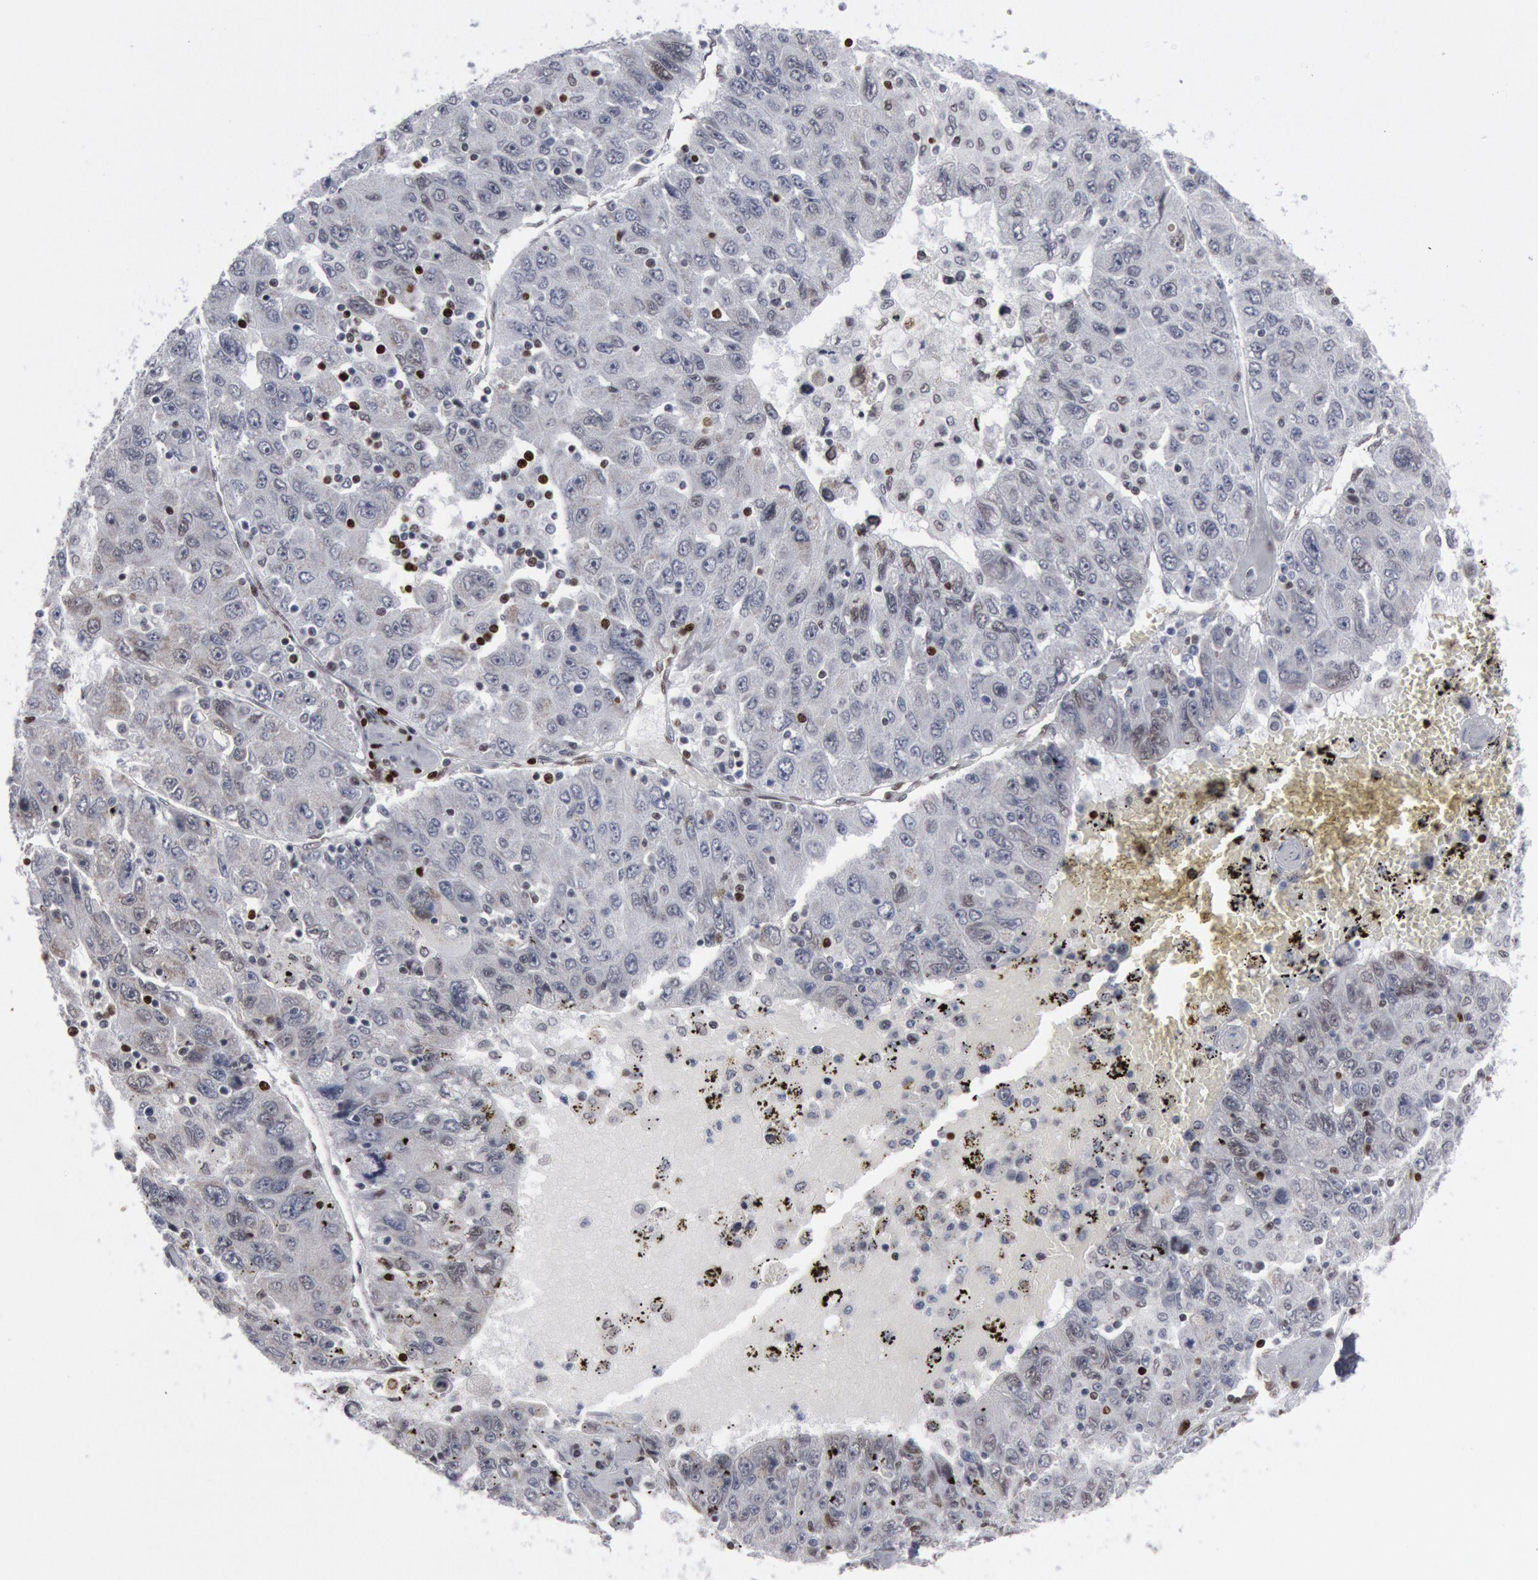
{"staining": {"intensity": "negative", "quantity": "none", "location": "none"}, "tissue": "liver cancer", "cell_type": "Tumor cells", "image_type": "cancer", "snomed": [{"axis": "morphology", "description": "Carcinoma, Hepatocellular, NOS"}, {"axis": "topography", "description": "Liver"}], "caption": "An immunohistochemistry (IHC) histopathology image of liver cancer (hepatocellular carcinoma) is shown. There is no staining in tumor cells of liver cancer (hepatocellular carcinoma). (Stains: DAB (3,3'-diaminobenzidine) IHC with hematoxylin counter stain, Microscopy: brightfield microscopy at high magnification).", "gene": "MECP2", "patient": {"sex": "male", "age": 49}}